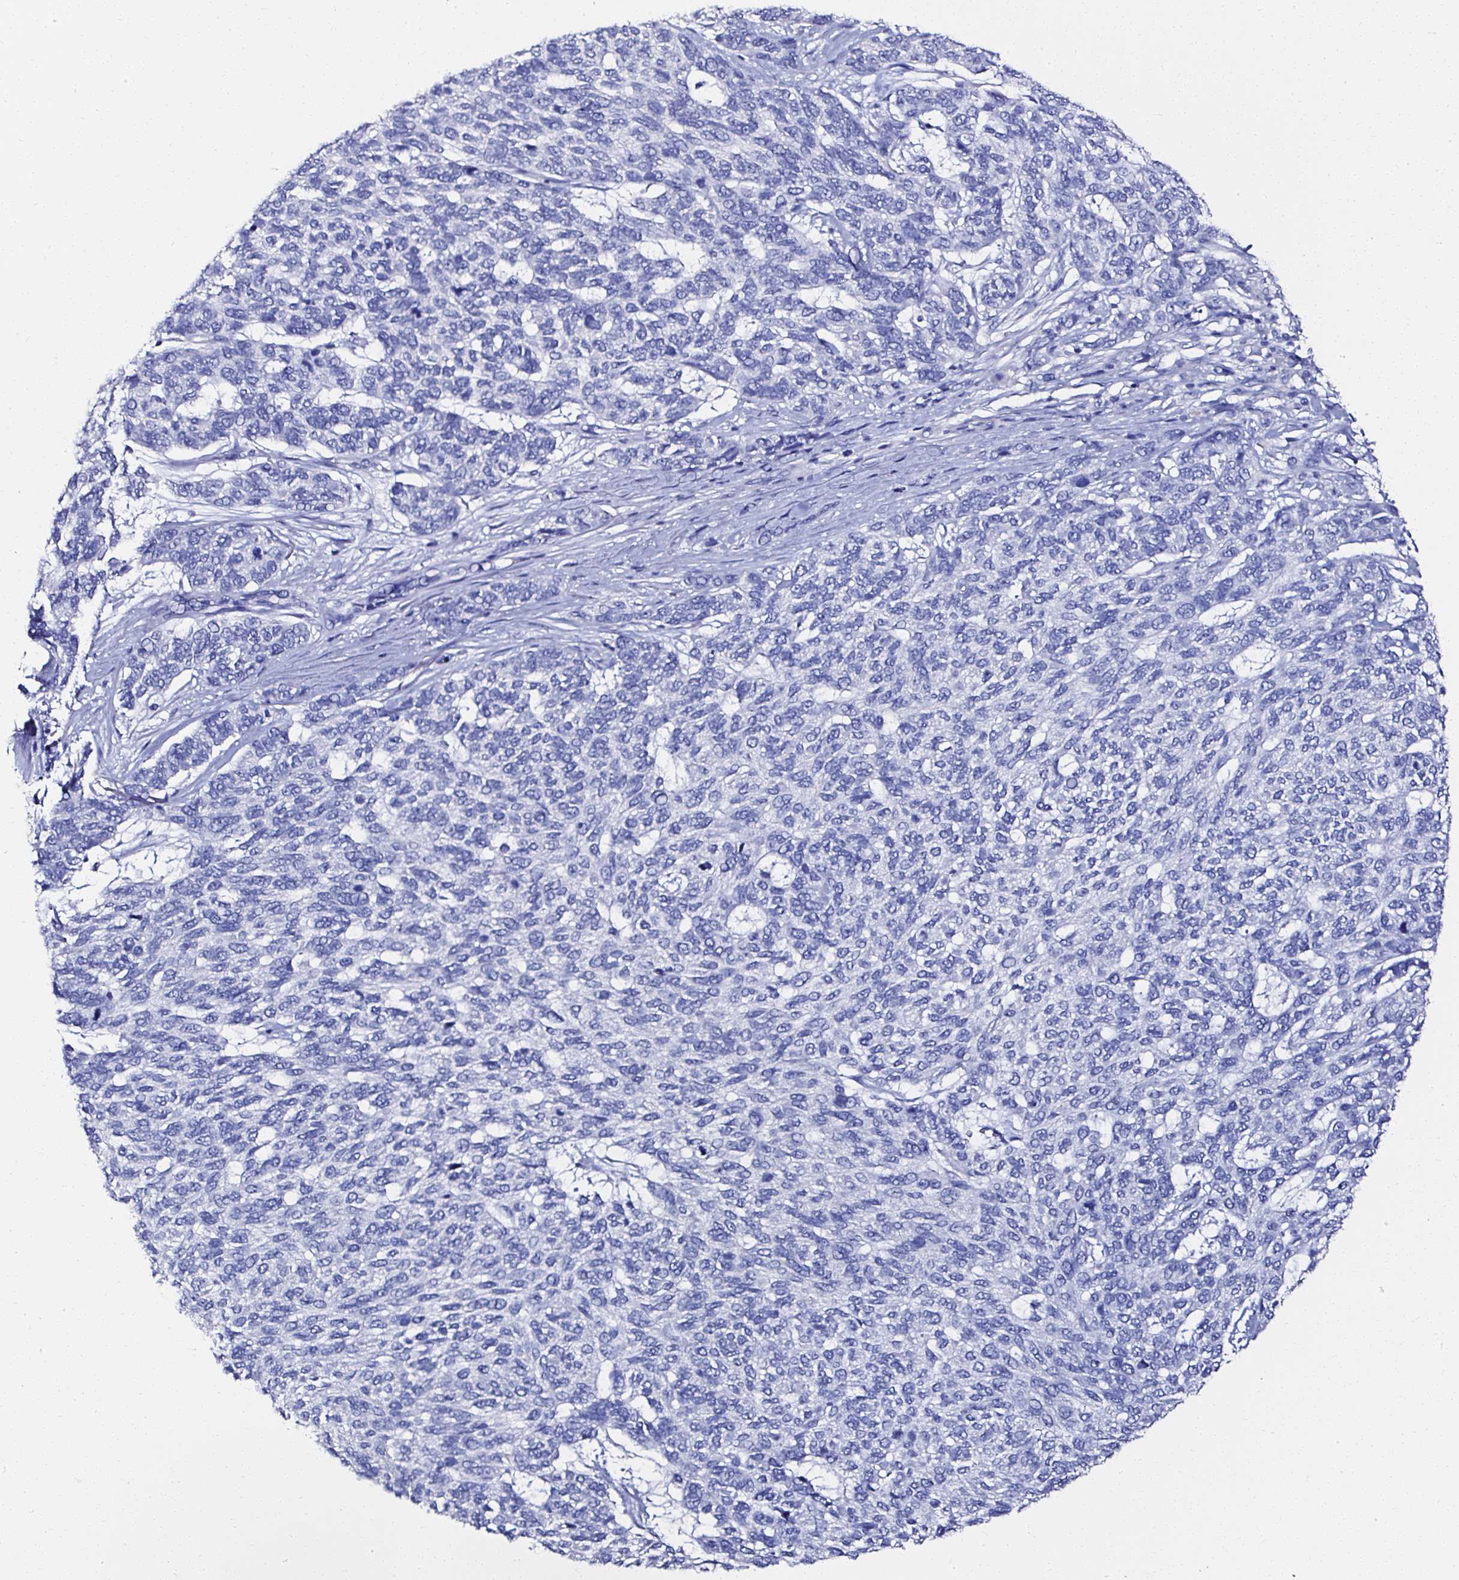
{"staining": {"intensity": "negative", "quantity": "none", "location": "none"}, "tissue": "skin cancer", "cell_type": "Tumor cells", "image_type": "cancer", "snomed": [{"axis": "morphology", "description": "Basal cell carcinoma"}, {"axis": "topography", "description": "Skin"}], "caption": "IHC of human basal cell carcinoma (skin) exhibits no staining in tumor cells. The staining is performed using DAB brown chromogen with nuclei counter-stained in using hematoxylin.", "gene": "ATP2A1", "patient": {"sex": "female", "age": 65}}